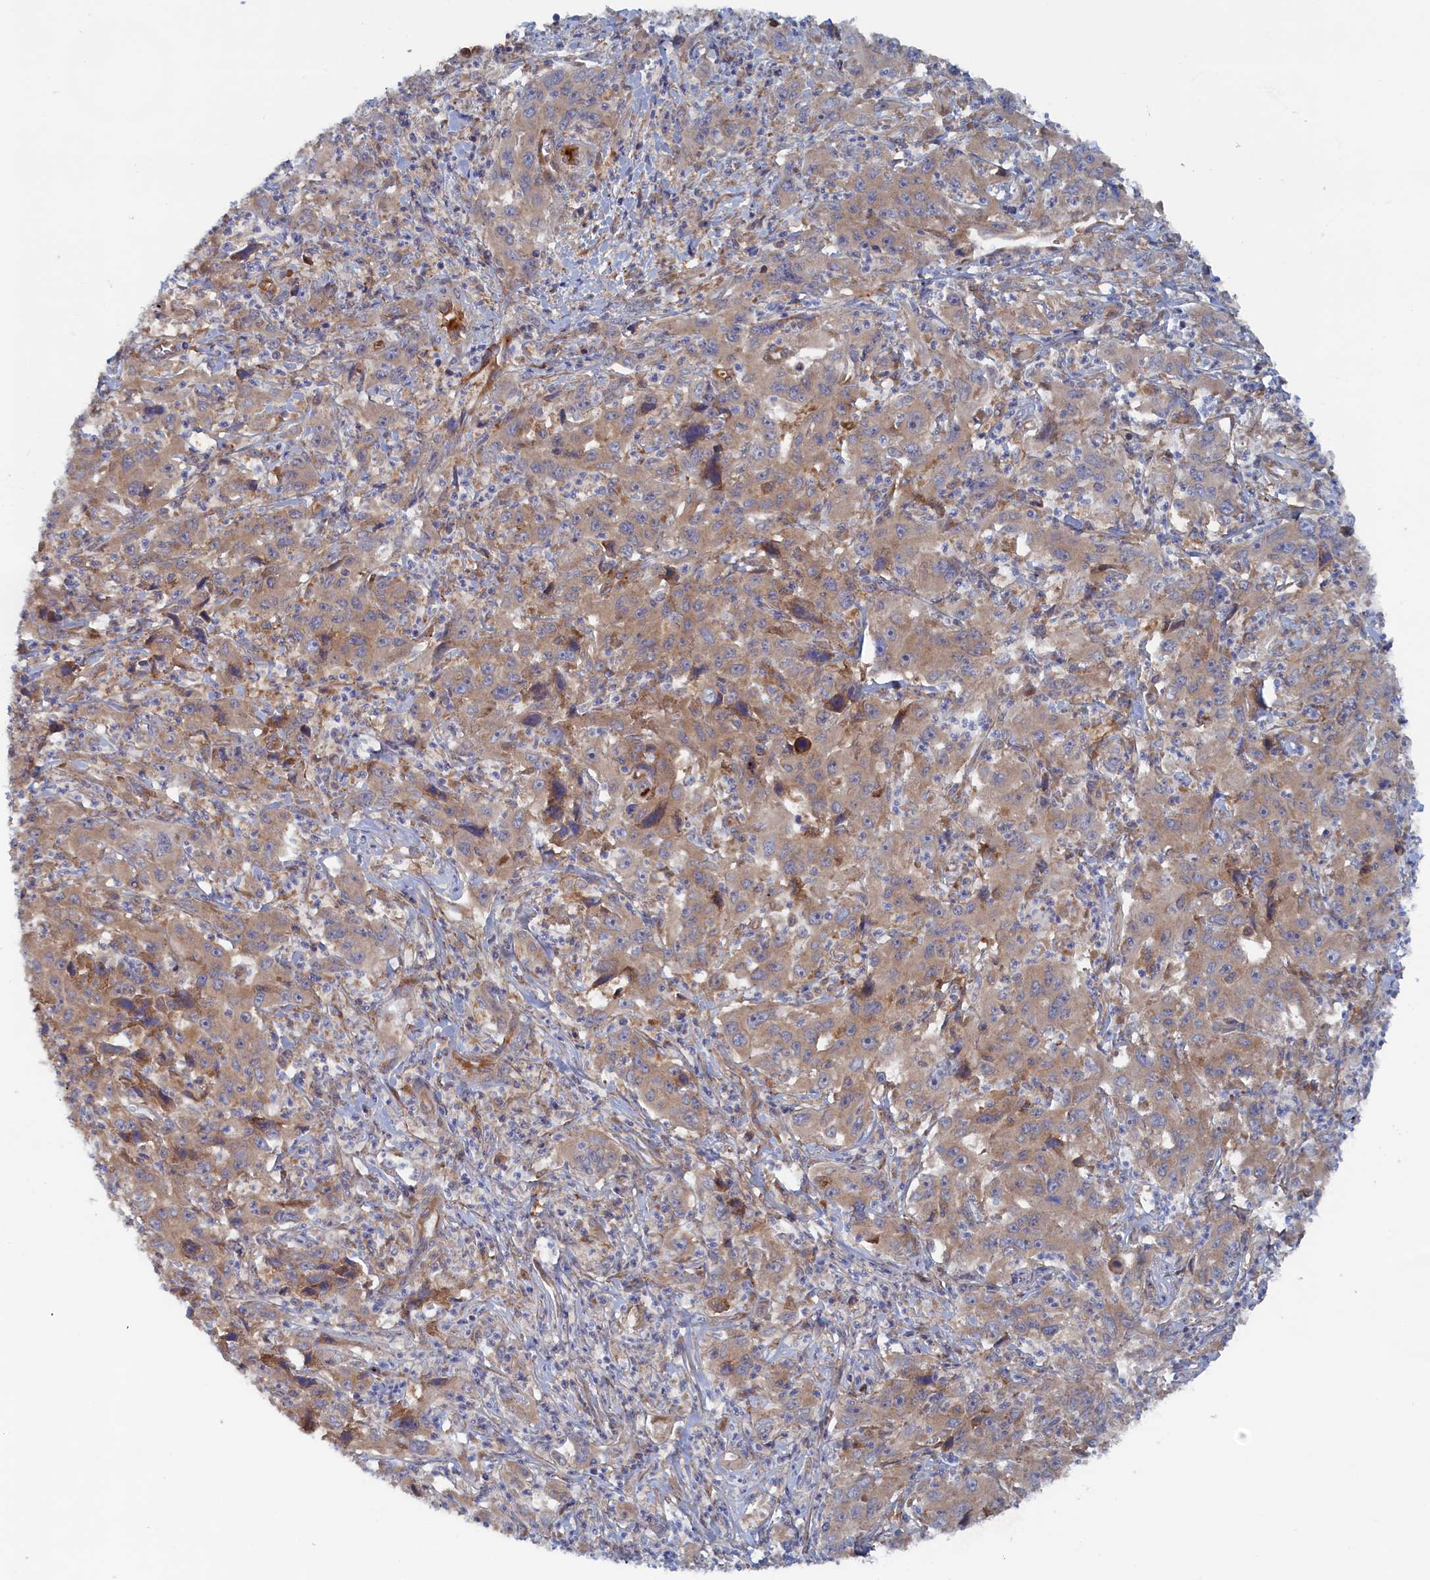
{"staining": {"intensity": "weak", "quantity": "25%-75%", "location": "cytoplasmic/membranous"}, "tissue": "liver cancer", "cell_type": "Tumor cells", "image_type": "cancer", "snomed": [{"axis": "morphology", "description": "Carcinoma, Hepatocellular, NOS"}, {"axis": "topography", "description": "Liver"}], "caption": "This micrograph reveals liver hepatocellular carcinoma stained with IHC to label a protein in brown. The cytoplasmic/membranous of tumor cells show weak positivity for the protein. Nuclei are counter-stained blue.", "gene": "TMEM196", "patient": {"sex": "male", "age": 63}}